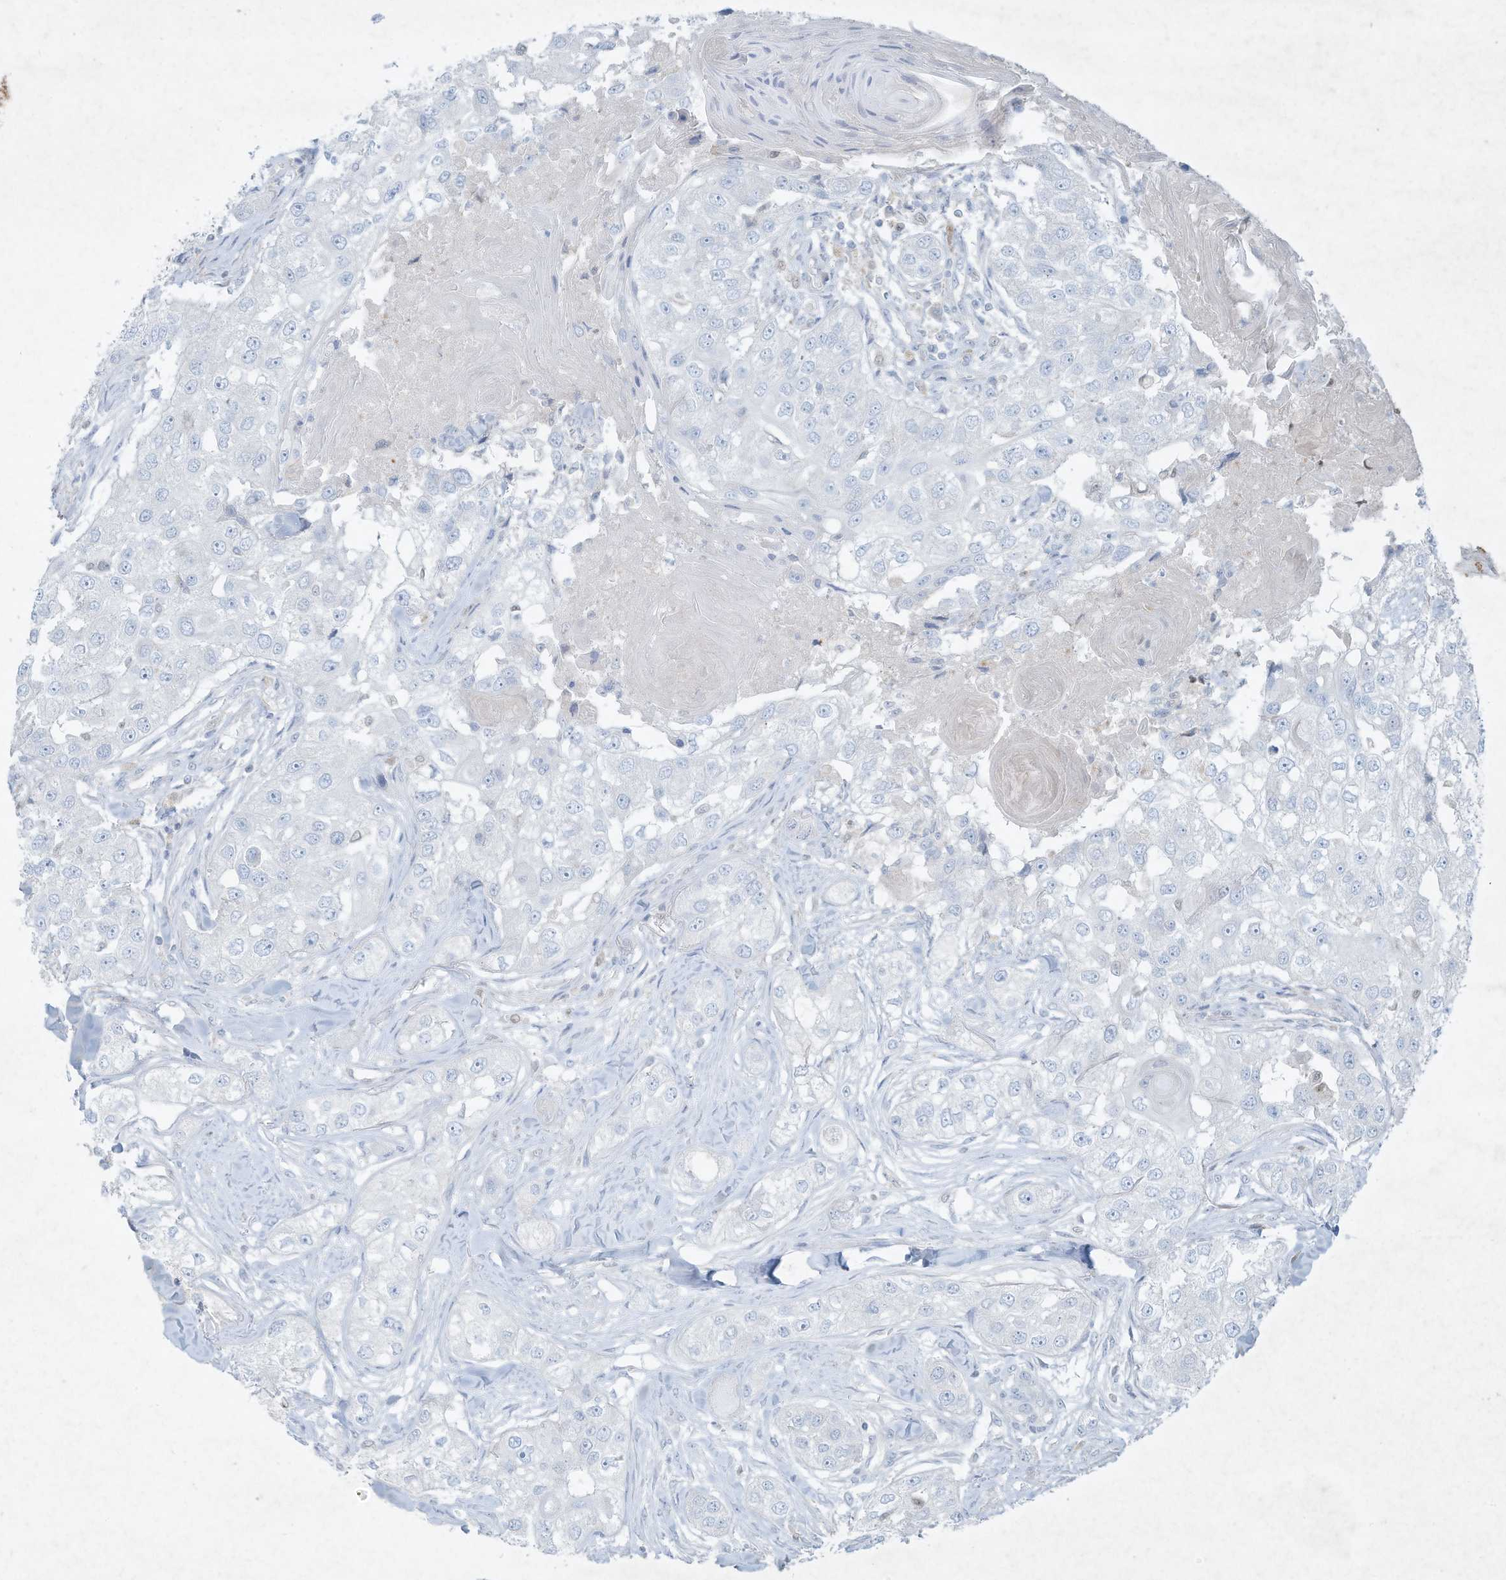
{"staining": {"intensity": "negative", "quantity": "none", "location": "none"}, "tissue": "head and neck cancer", "cell_type": "Tumor cells", "image_type": "cancer", "snomed": [{"axis": "morphology", "description": "Normal tissue, NOS"}, {"axis": "morphology", "description": "Squamous cell carcinoma, NOS"}, {"axis": "topography", "description": "Skeletal muscle"}, {"axis": "topography", "description": "Head-Neck"}], "caption": "A histopathology image of head and neck squamous cell carcinoma stained for a protein reveals no brown staining in tumor cells. Nuclei are stained in blue.", "gene": "TUBE1", "patient": {"sex": "male", "age": 51}}